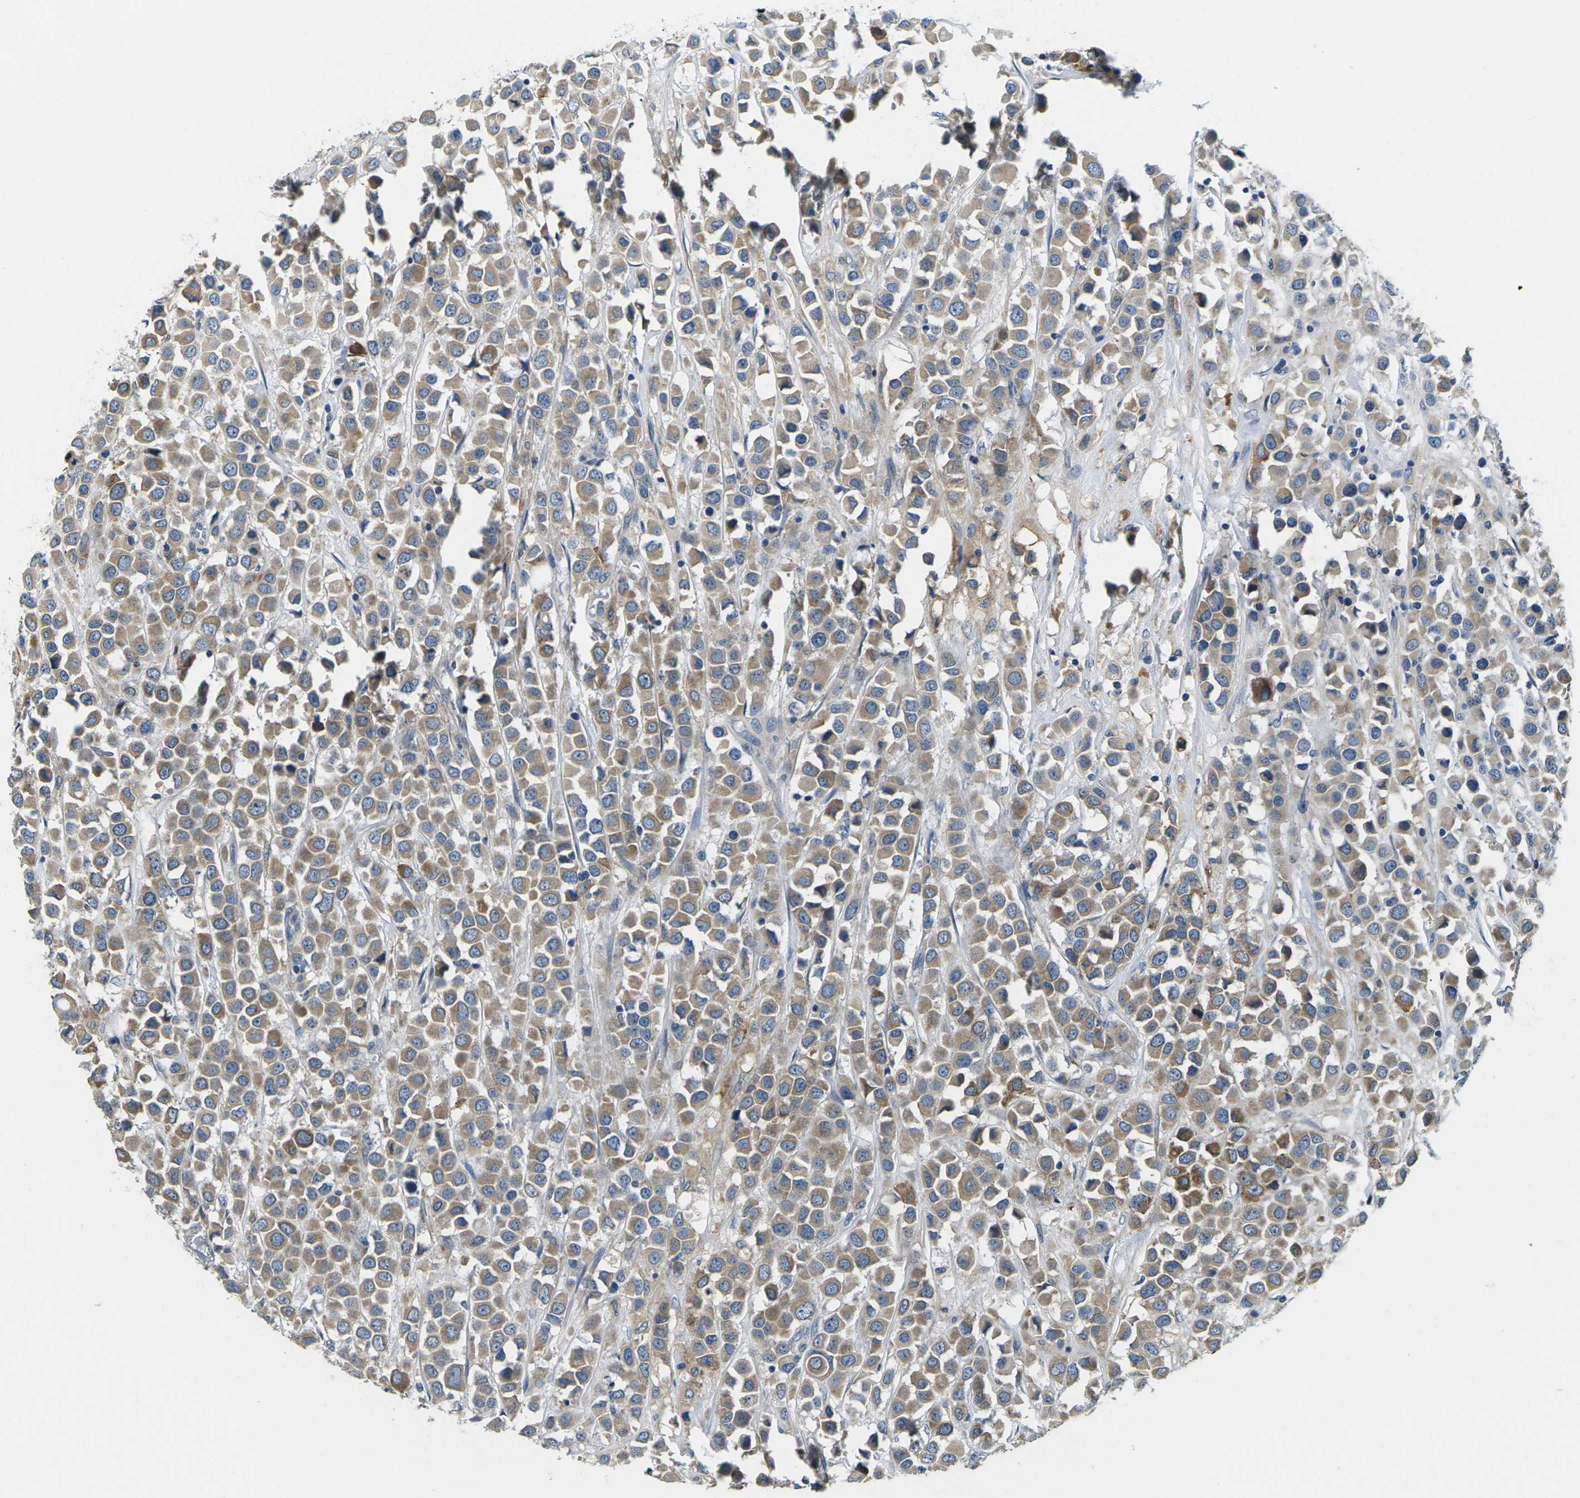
{"staining": {"intensity": "moderate", "quantity": ">75%", "location": "cytoplasmic/membranous"}, "tissue": "breast cancer", "cell_type": "Tumor cells", "image_type": "cancer", "snomed": [{"axis": "morphology", "description": "Duct carcinoma"}, {"axis": "topography", "description": "Breast"}], "caption": "IHC staining of intraductal carcinoma (breast), which displays medium levels of moderate cytoplasmic/membranous positivity in about >75% of tumor cells indicating moderate cytoplasmic/membranous protein expression. The staining was performed using DAB (brown) for protein detection and nuclei were counterstained in hematoxylin (blue).", "gene": "ERGIC3", "patient": {"sex": "female", "age": 61}}